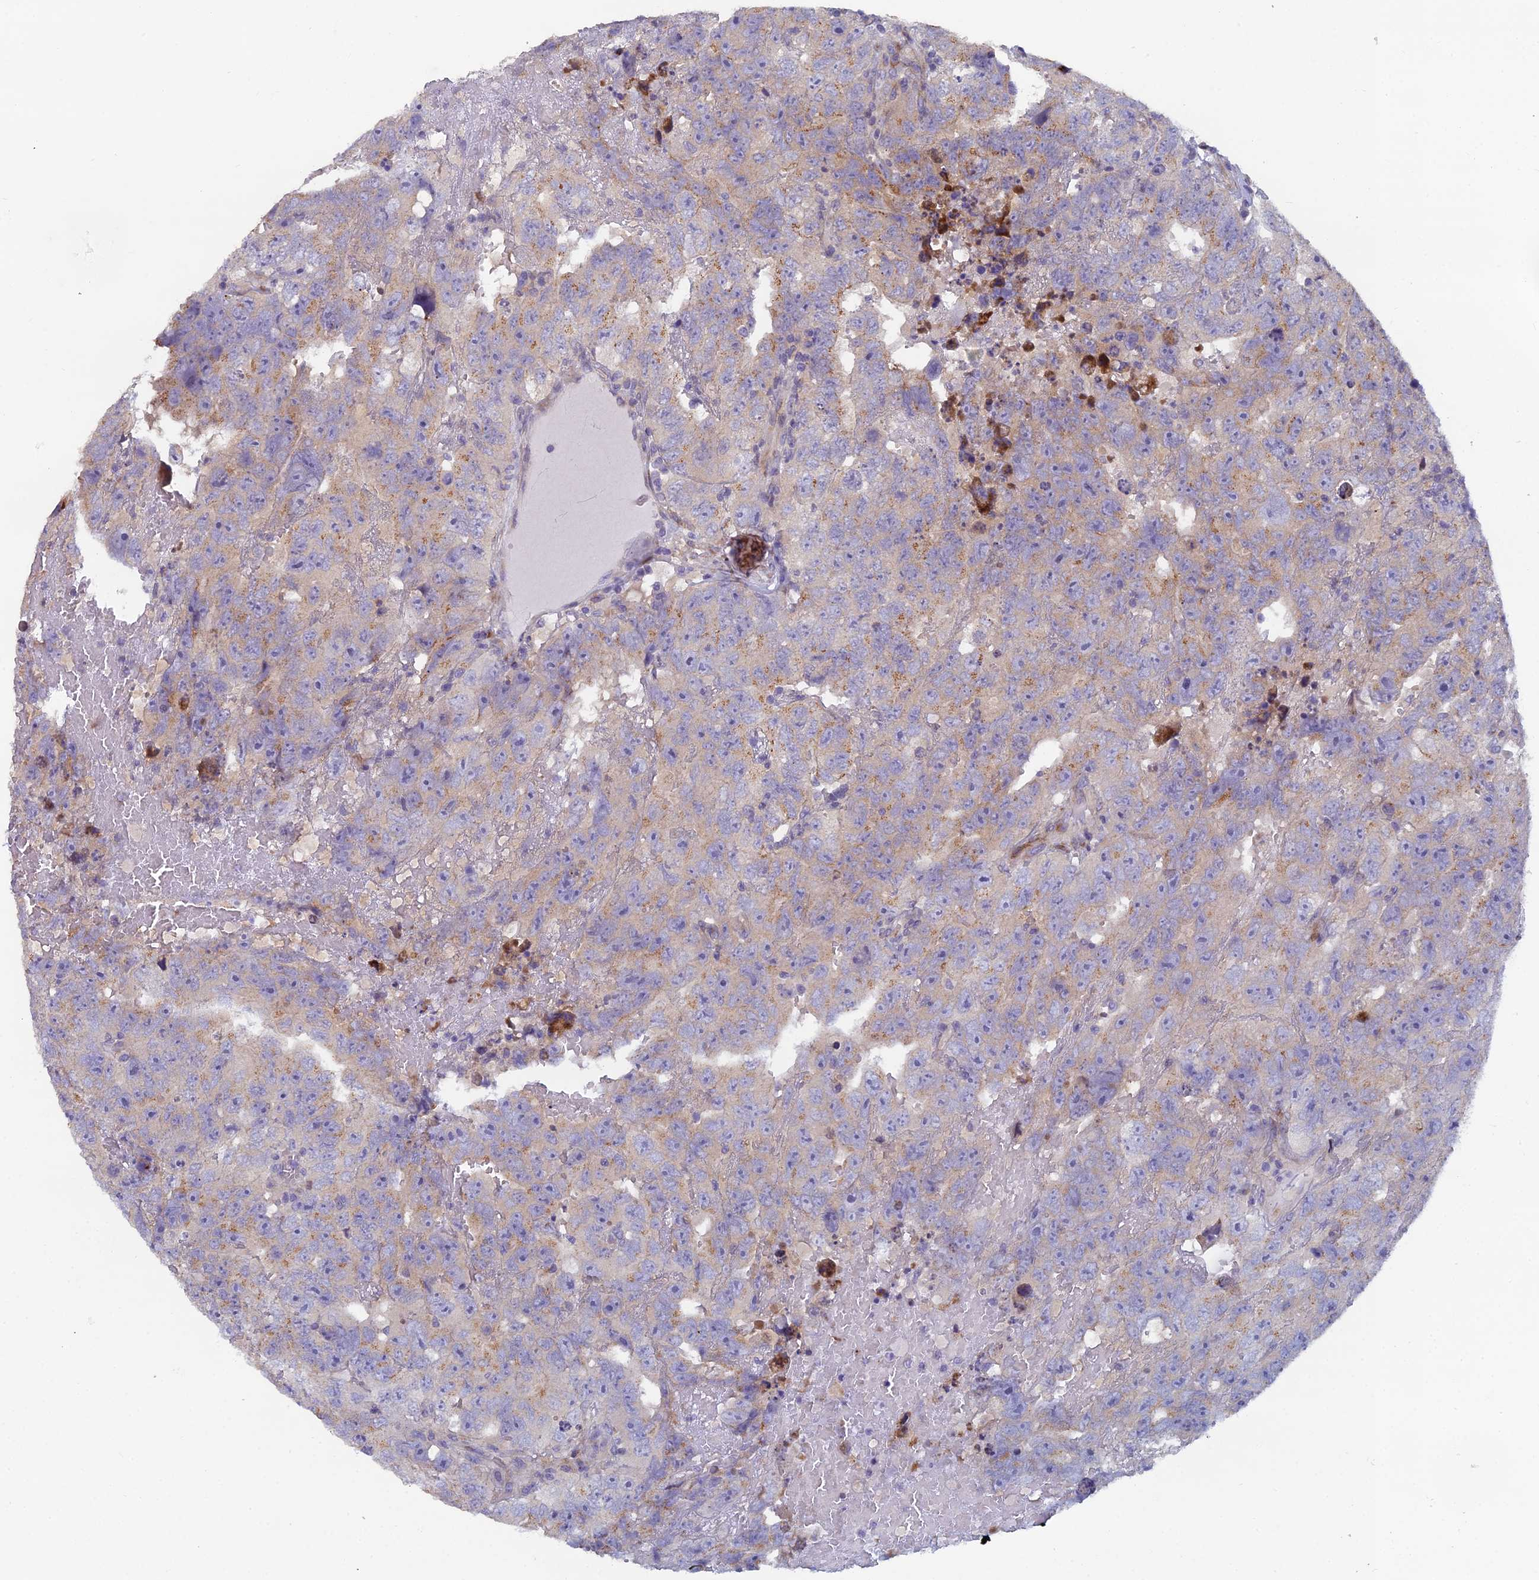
{"staining": {"intensity": "weak", "quantity": "<25%", "location": "cytoplasmic/membranous"}, "tissue": "testis cancer", "cell_type": "Tumor cells", "image_type": "cancer", "snomed": [{"axis": "morphology", "description": "Carcinoma, Embryonal, NOS"}, {"axis": "topography", "description": "Testis"}], "caption": "IHC image of human testis embryonal carcinoma stained for a protein (brown), which demonstrates no positivity in tumor cells.", "gene": "B9D2", "patient": {"sex": "male", "age": 45}}